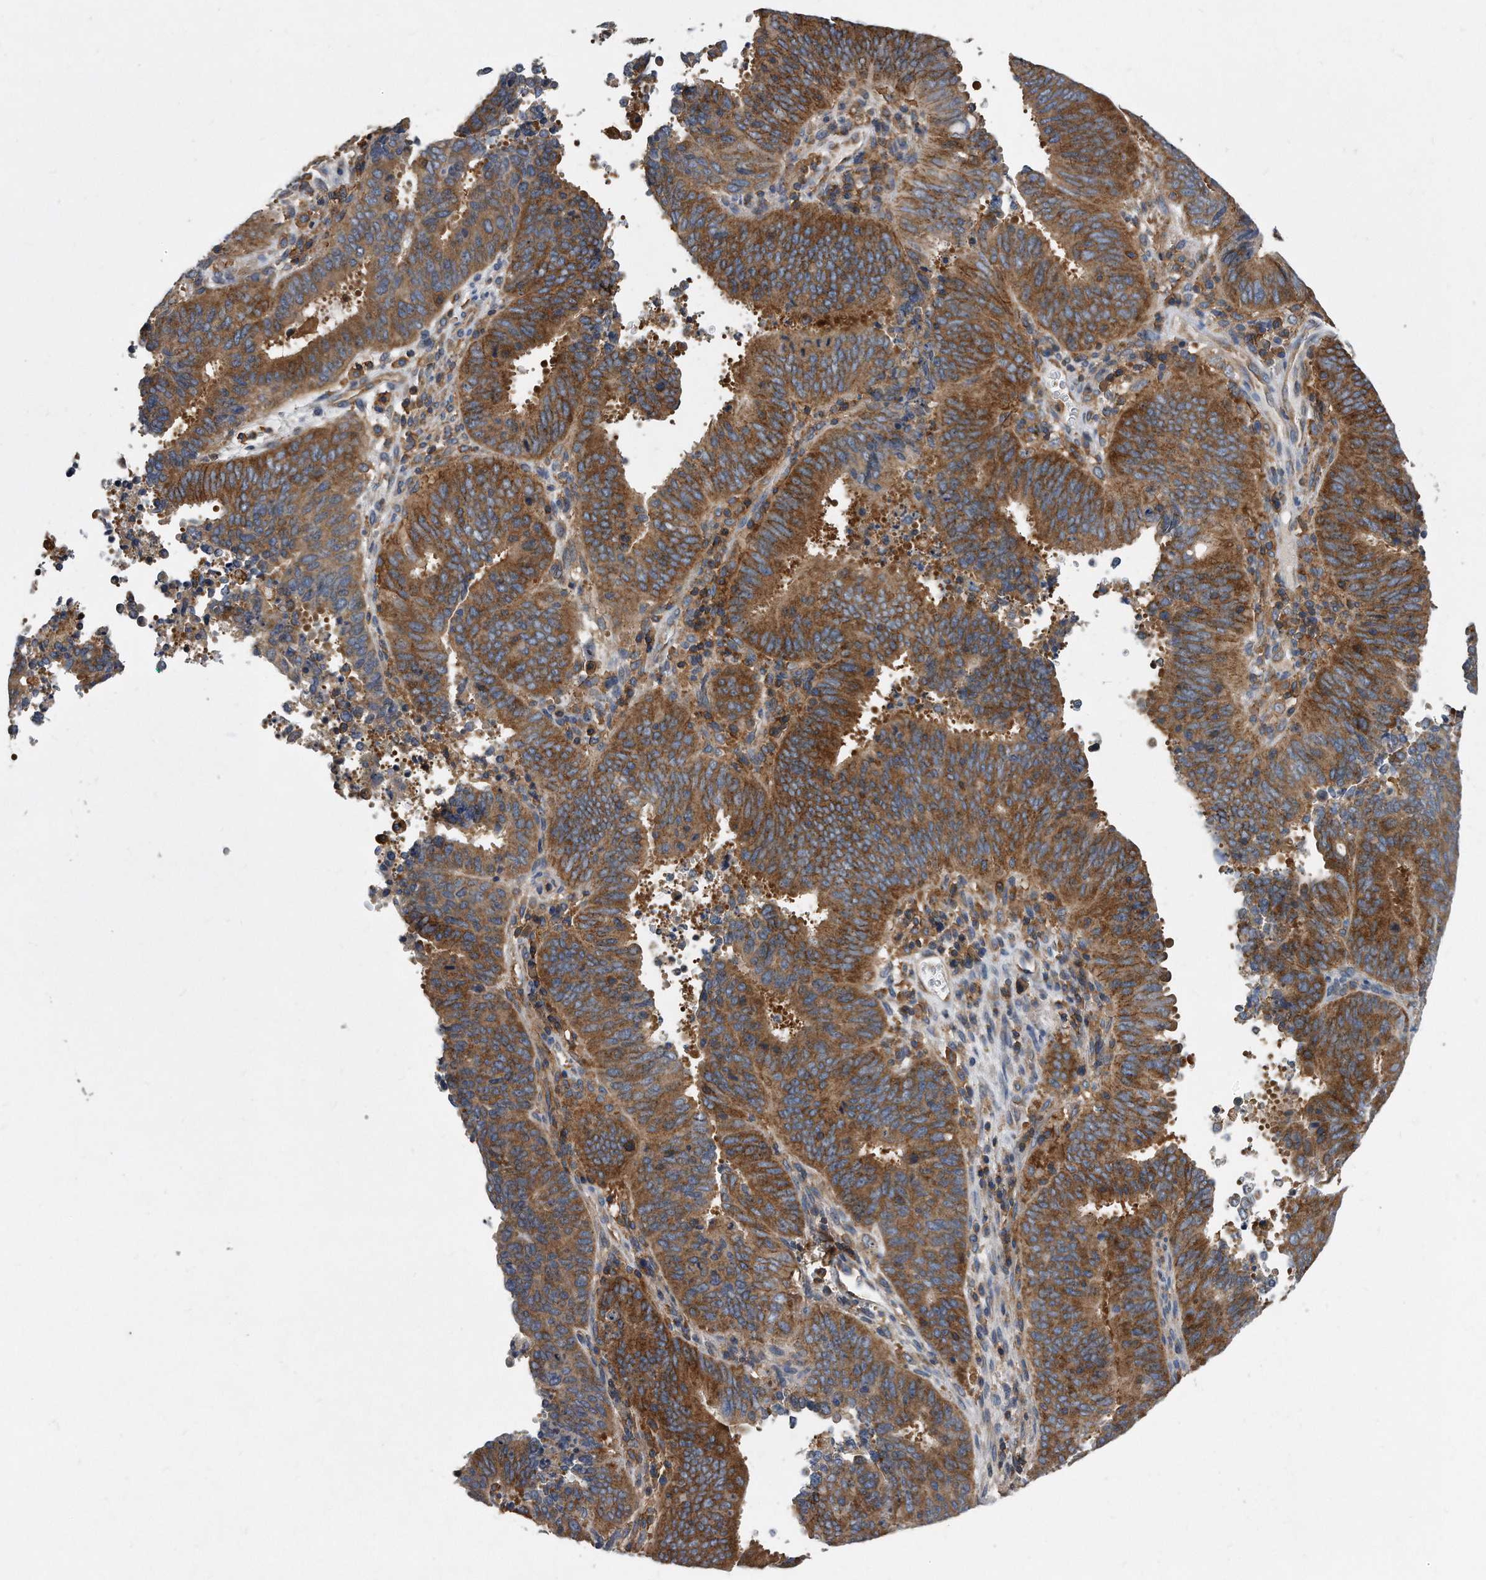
{"staining": {"intensity": "strong", "quantity": "25%-75%", "location": "cytoplasmic/membranous"}, "tissue": "cervical cancer", "cell_type": "Tumor cells", "image_type": "cancer", "snomed": [{"axis": "morphology", "description": "Adenocarcinoma, NOS"}, {"axis": "topography", "description": "Cervix"}], "caption": "Brown immunohistochemical staining in human cervical cancer demonstrates strong cytoplasmic/membranous staining in approximately 25%-75% of tumor cells.", "gene": "ATG5", "patient": {"sex": "female", "age": 44}}